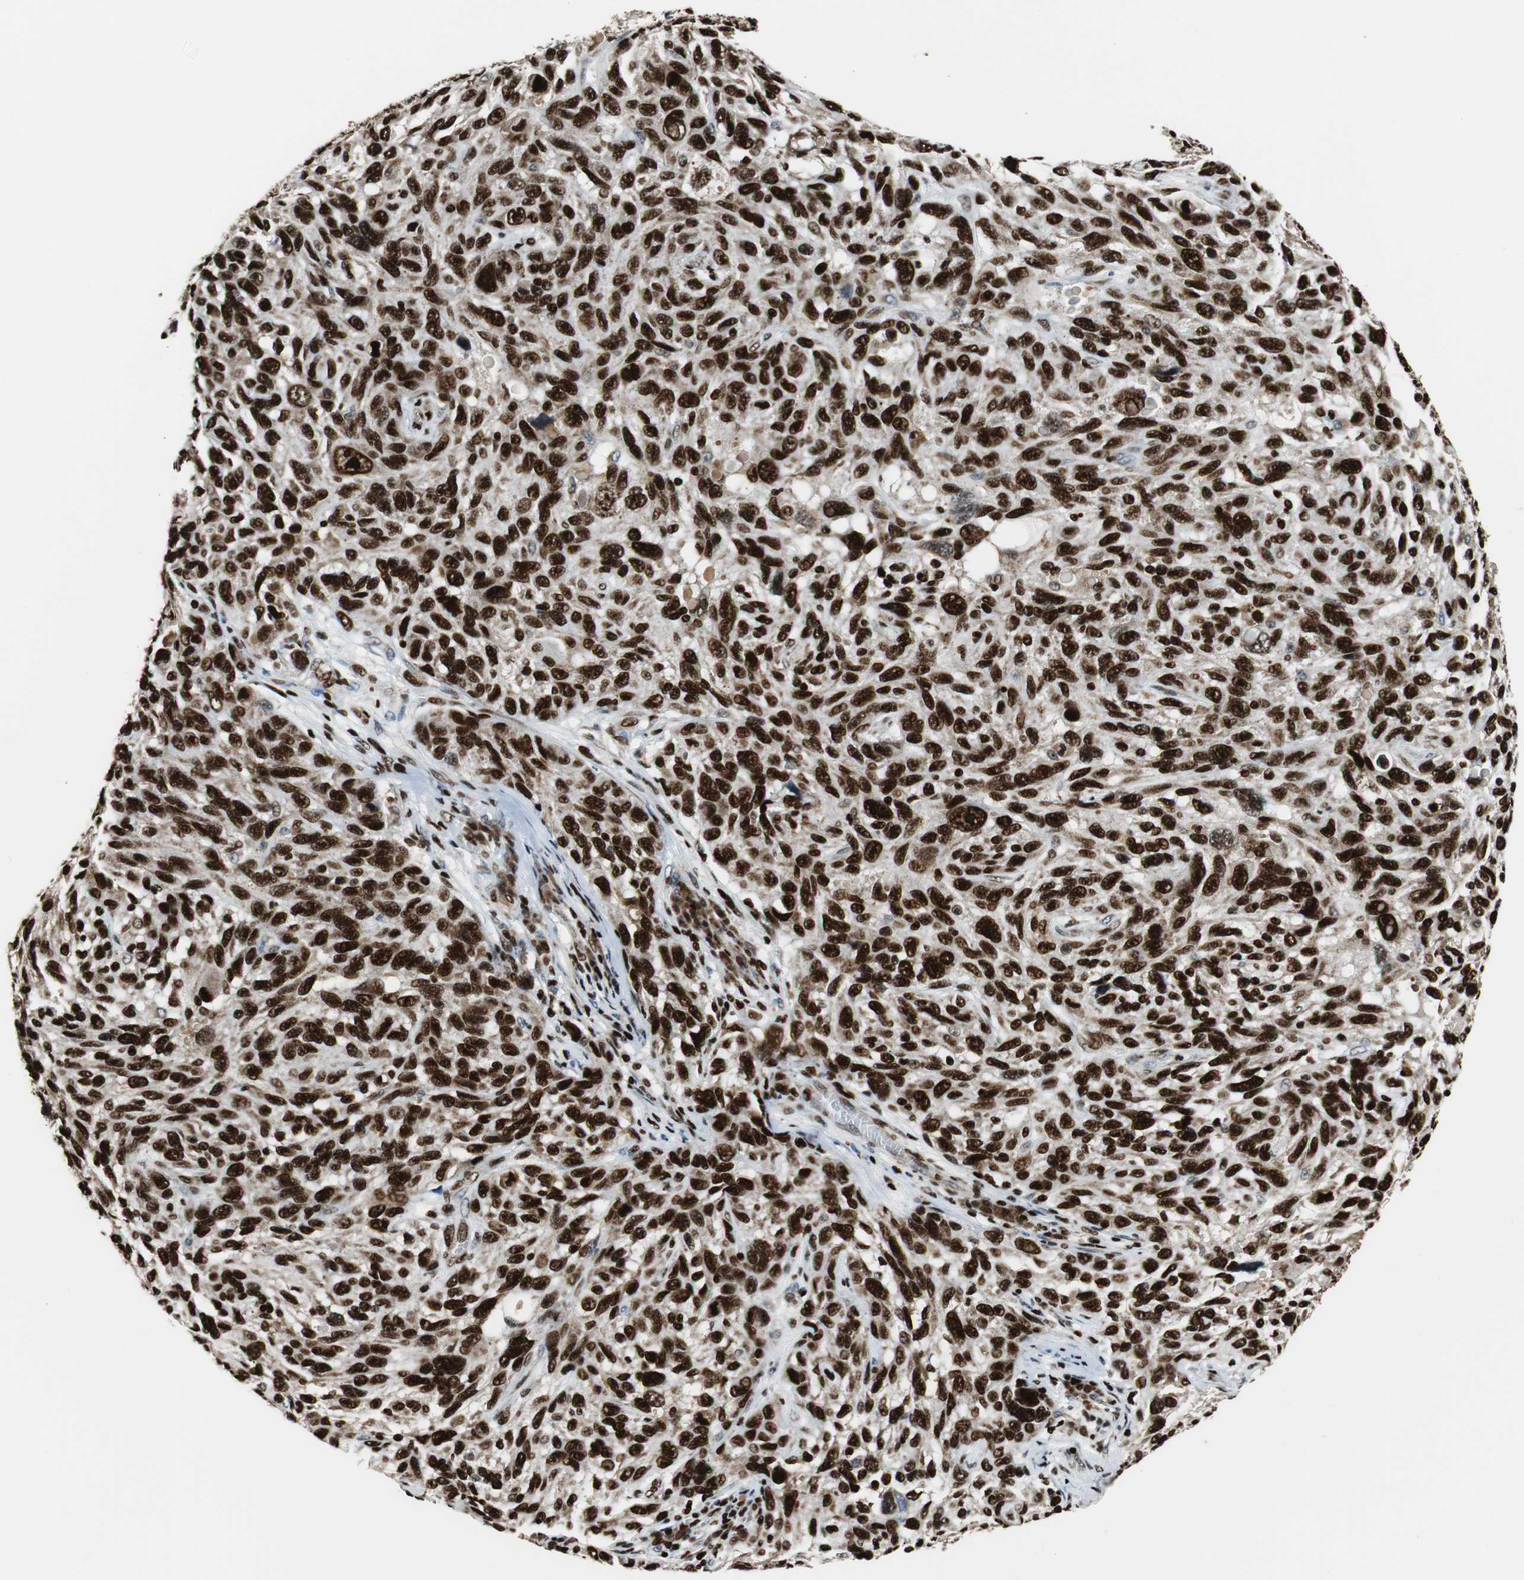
{"staining": {"intensity": "strong", "quantity": ">75%", "location": "nuclear"}, "tissue": "melanoma", "cell_type": "Tumor cells", "image_type": "cancer", "snomed": [{"axis": "morphology", "description": "Malignant melanoma, NOS"}, {"axis": "topography", "description": "Skin"}], "caption": "Protein expression analysis of melanoma demonstrates strong nuclear expression in approximately >75% of tumor cells.", "gene": "HDAC1", "patient": {"sex": "male", "age": 53}}